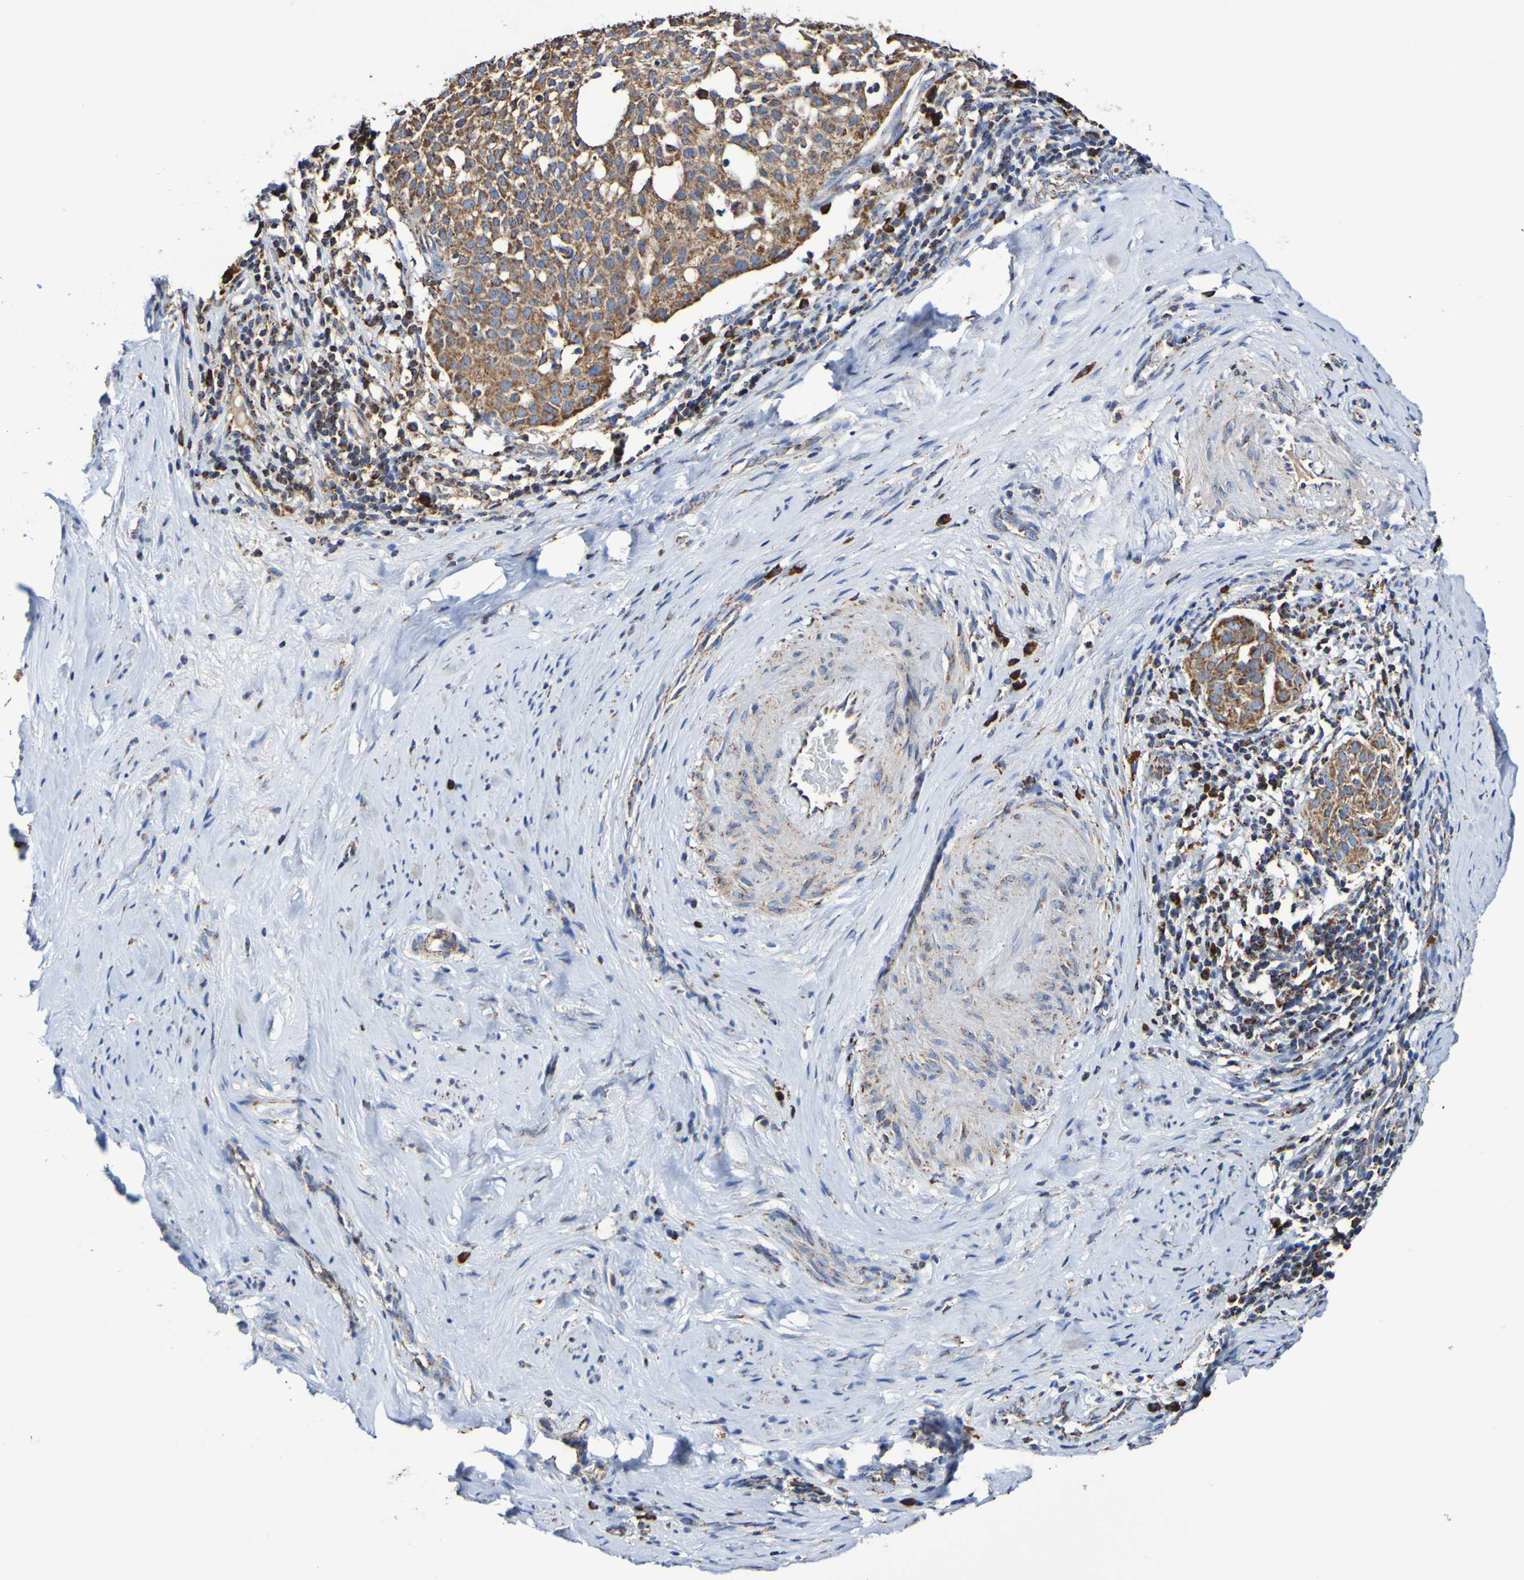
{"staining": {"intensity": "moderate", "quantity": ">75%", "location": "cytoplasmic/membranous"}, "tissue": "cervical cancer", "cell_type": "Tumor cells", "image_type": "cancer", "snomed": [{"axis": "morphology", "description": "Squamous cell carcinoma, NOS"}, {"axis": "topography", "description": "Cervix"}], "caption": "Tumor cells show medium levels of moderate cytoplasmic/membranous staining in approximately >75% of cells in cervical squamous cell carcinoma.", "gene": "IL18R1", "patient": {"sex": "female", "age": 51}}